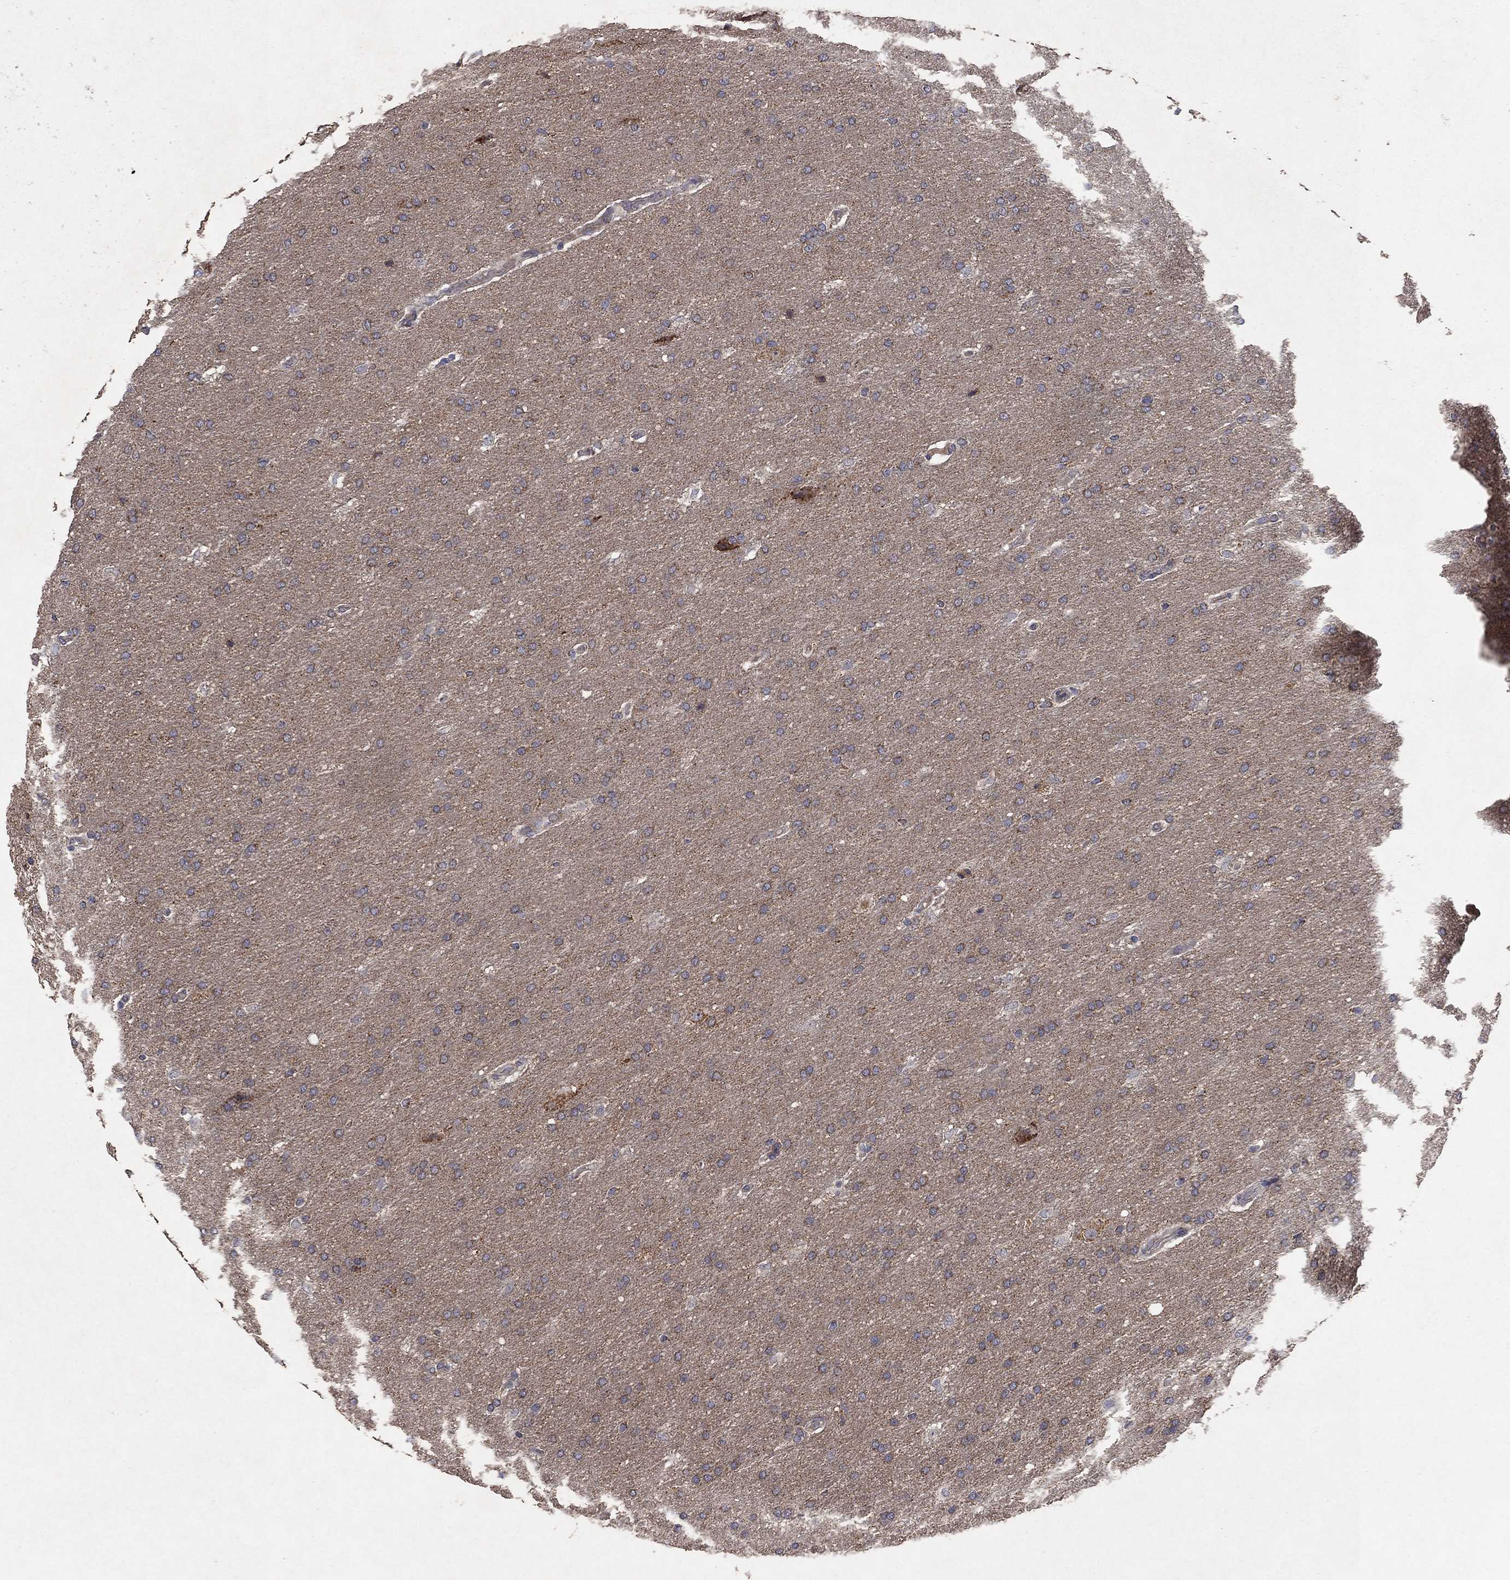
{"staining": {"intensity": "moderate", "quantity": "25%-75%", "location": "cytoplasmic/membranous"}, "tissue": "glioma", "cell_type": "Tumor cells", "image_type": "cancer", "snomed": [{"axis": "morphology", "description": "Glioma, malignant, Low grade"}, {"axis": "topography", "description": "Brain"}], "caption": "Moderate cytoplasmic/membranous protein expression is seen in about 25%-75% of tumor cells in malignant glioma (low-grade). The staining is performed using DAB brown chromogen to label protein expression. The nuclei are counter-stained blue using hematoxylin.", "gene": "GPSM1", "patient": {"sex": "female", "age": 37}}